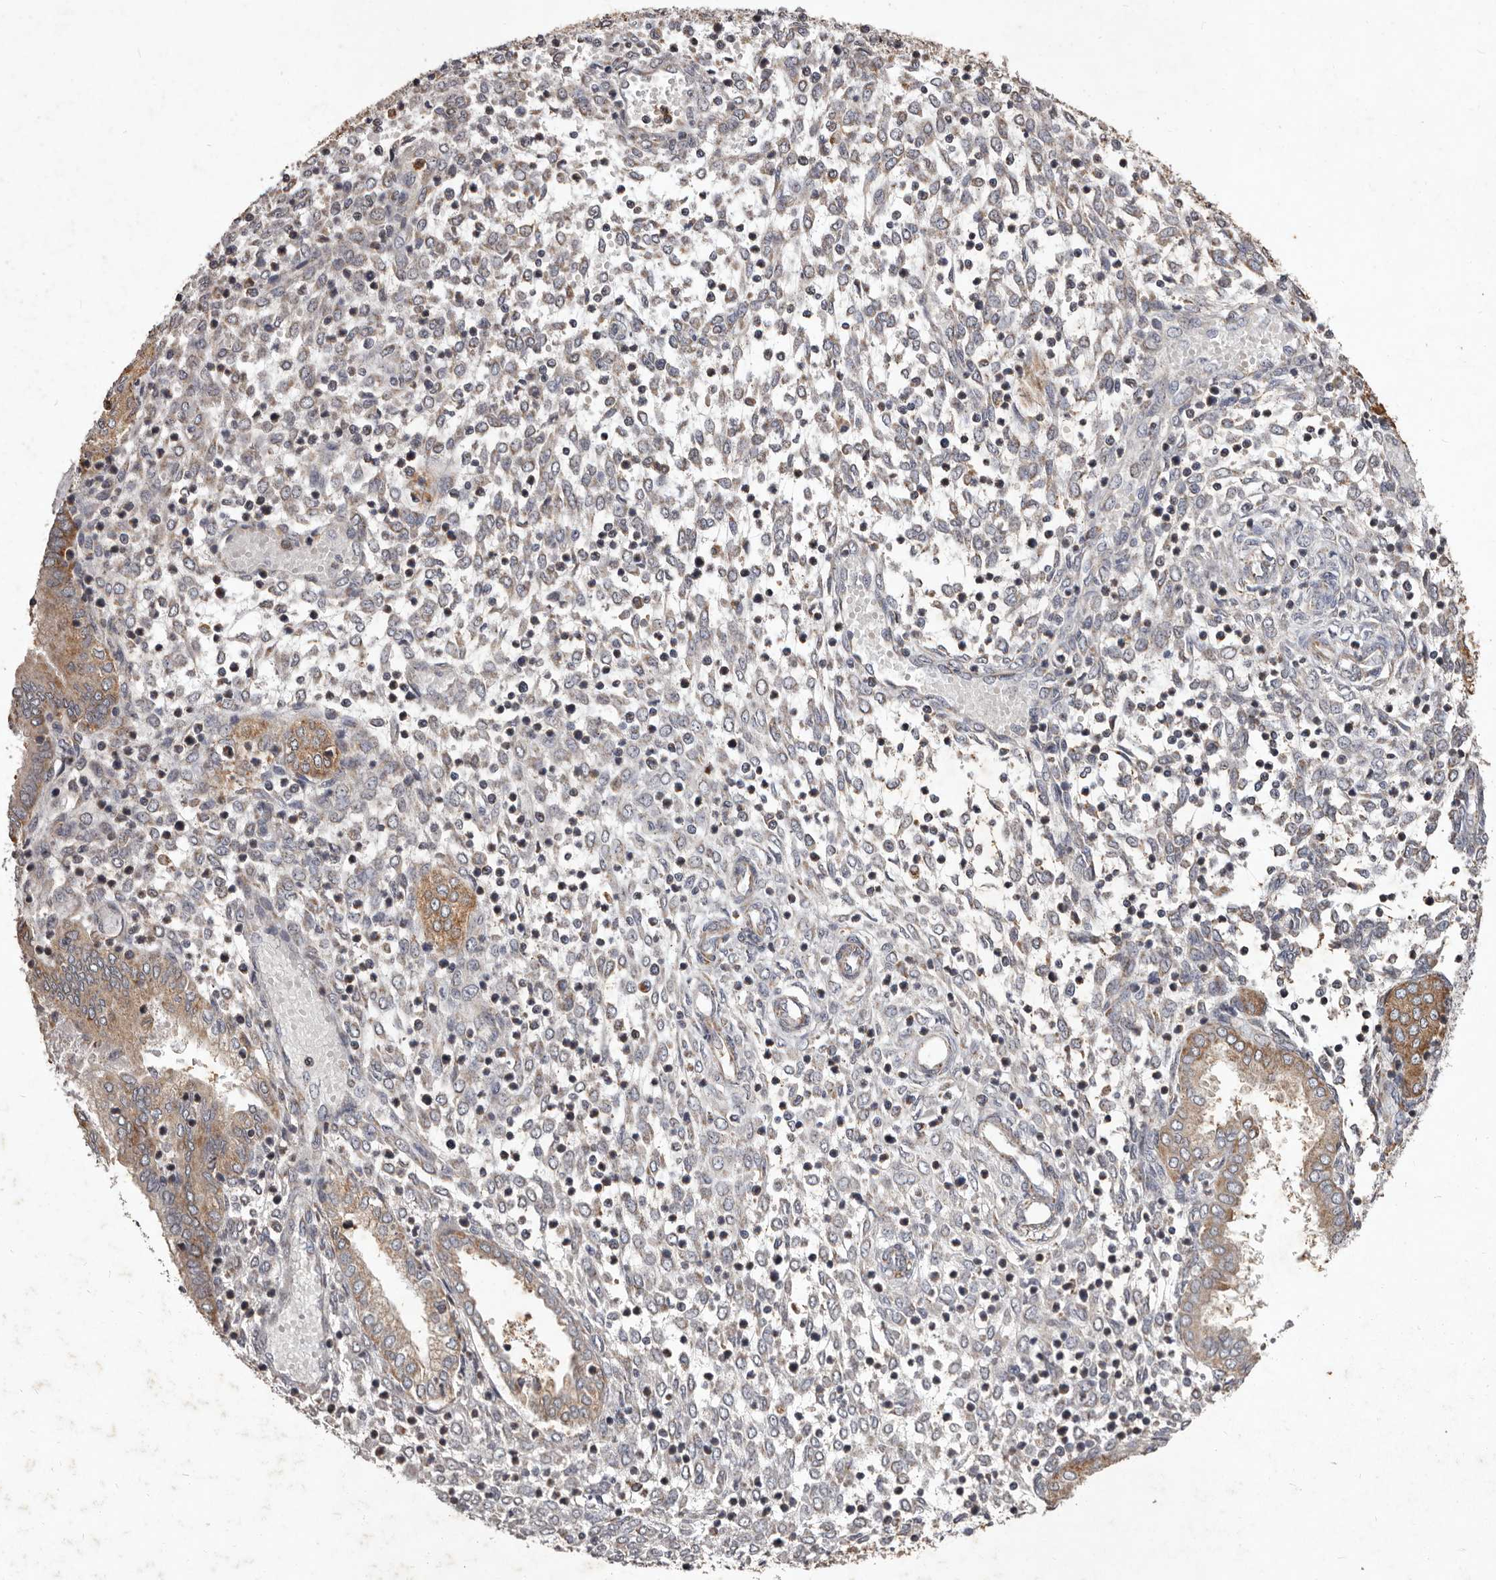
{"staining": {"intensity": "negative", "quantity": "none", "location": "none"}, "tissue": "endometrium", "cell_type": "Cells in endometrial stroma", "image_type": "normal", "snomed": [{"axis": "morphology", "description": "Normal tissue, NOS"}, {"axis": "topography", "description": "Endometrium"}], "caption": "The image exhibits no significant expression in cells in endometrial stroma of endometrium.", "gene": "CXCL14", "patient": {"sex": "female", "age": 53}}